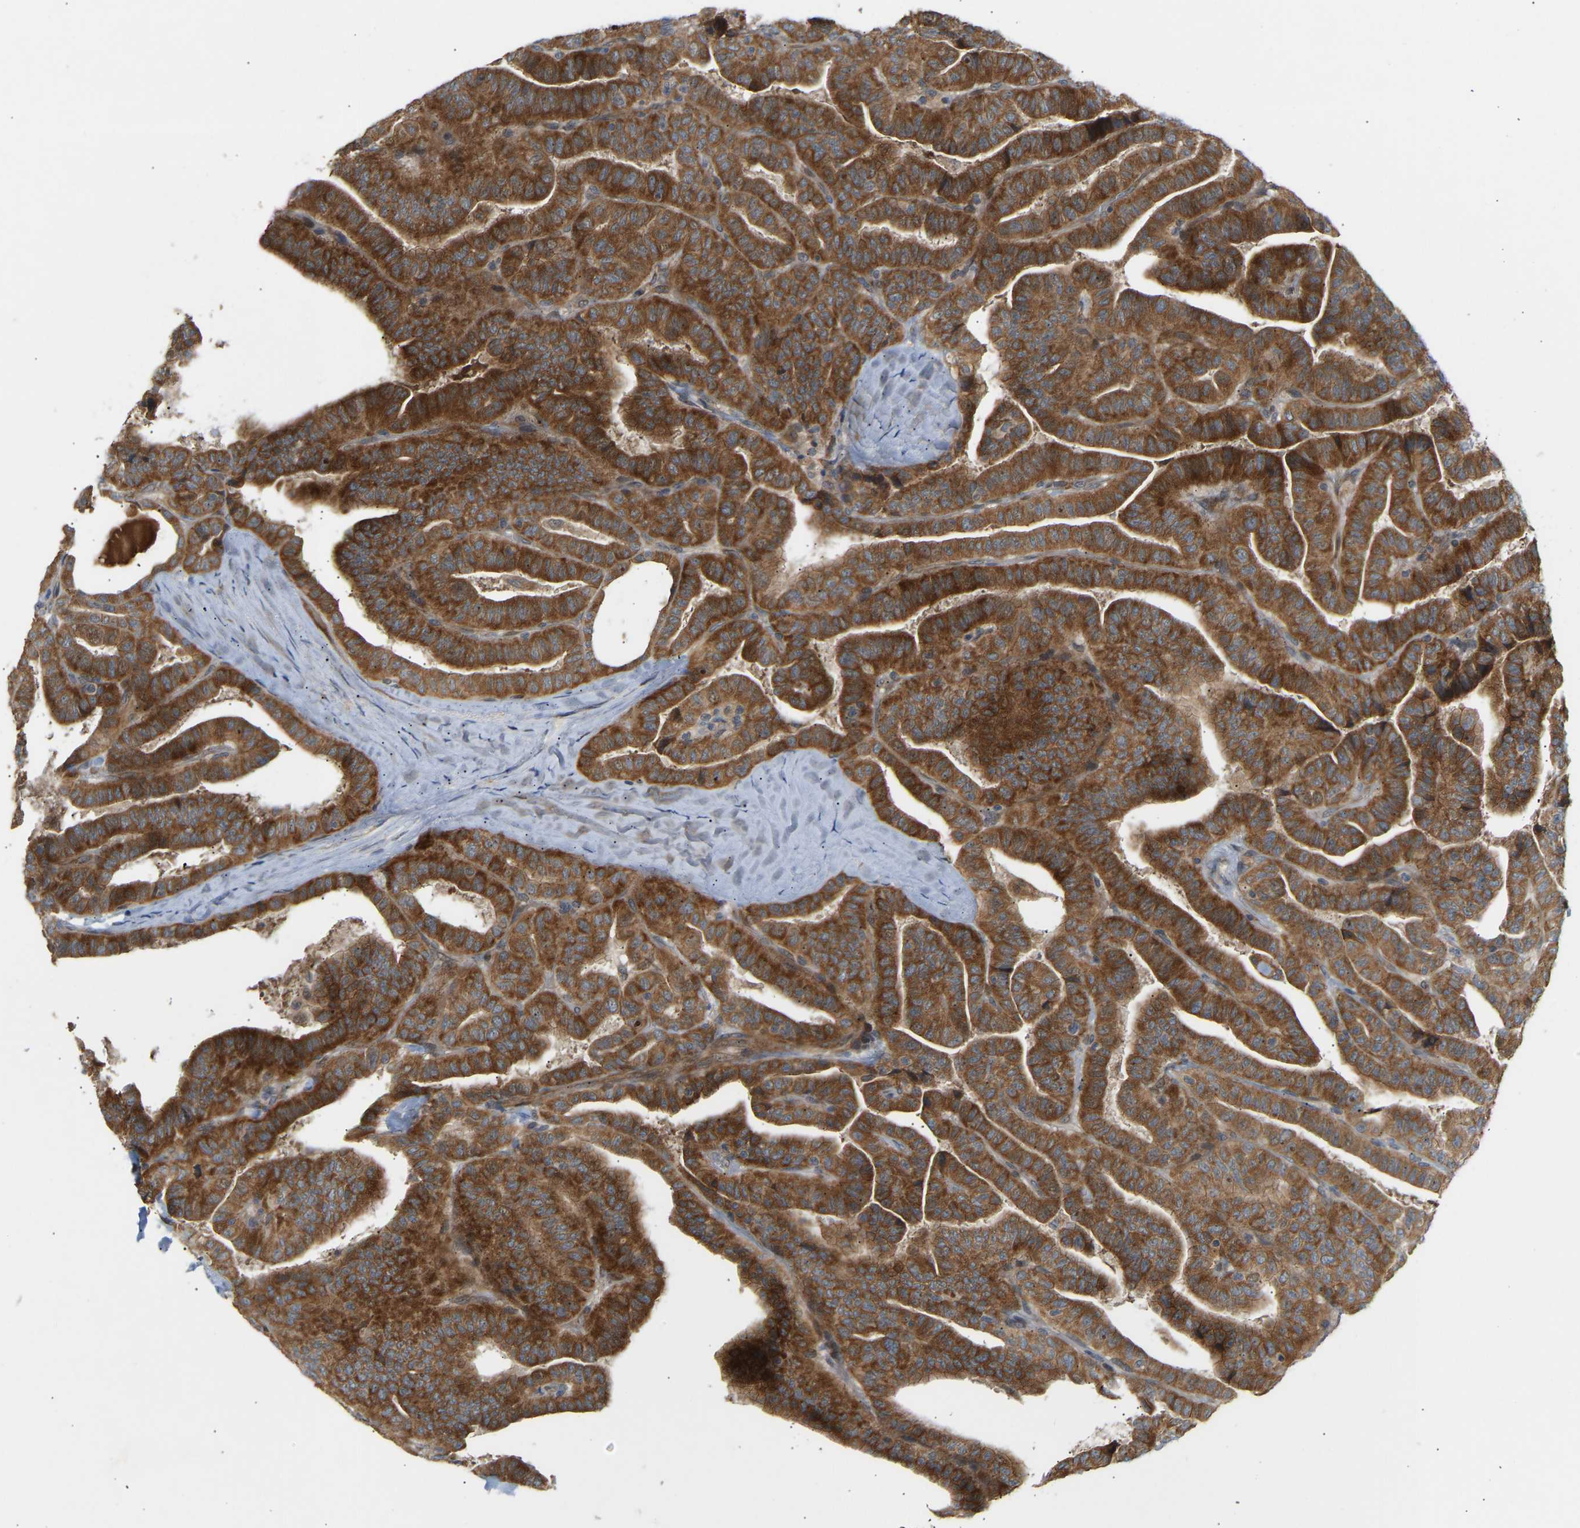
{"staining": {"intensity": "strong", "quantity": ">75%", "location": "cytoplasmic/membranous"}, "tissue": "thyroid cancer", "cell_type": "Tumor cells", "image_type": "cancer", "snomed": [{"axis": "morphology", "description": "Papillary adenocarcinoma, NOS"}, {"axis": "topography", "description": "Thyroid gland"}], "caption": "Tumor cells exhibit high levels of strong cytoplasmic/membranous positivity in approximately >75% of cells in papillary adenocarcinoma (thyroid).", "gene": "PTCD1", "patient": {"sex": "male", "age": 77}}